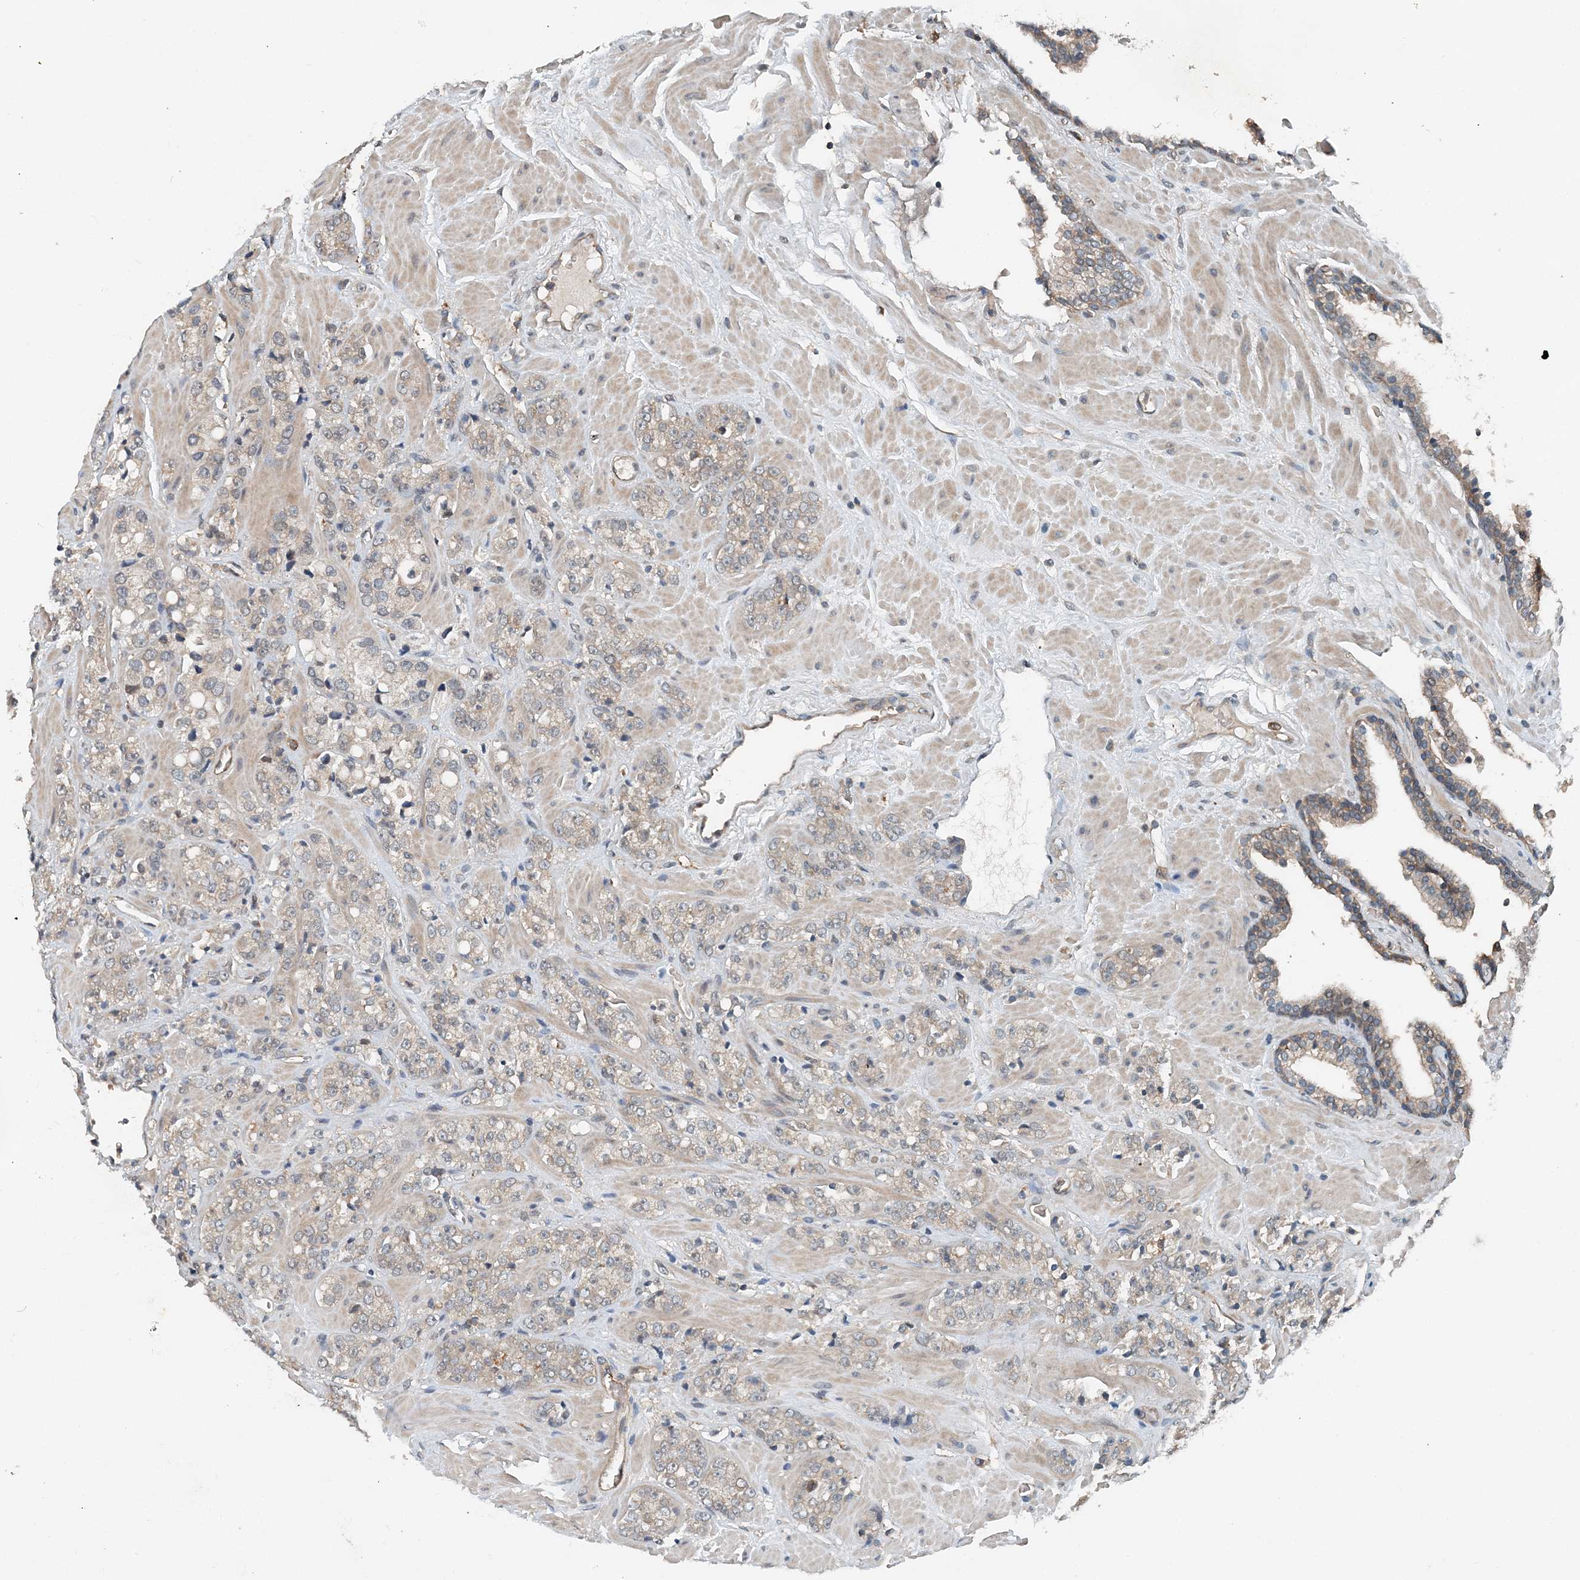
{"staining": {"intensity": "weak", "quantity": "<25%", "location": "cytoplasmic/membranous"}, "tissue": "prostate cancer", "cell_type": "Tumor cells", "image_type": "cancer", "snomed": [{"axis": "morphology", "description": "Adenocarcinoma, High grade"}, {"axis": "topography", "description": "Prostate"}], "caption": "Immunohistochemistry (IHC) photomicrograph of prostate adenocarcinoma (high-grade) stained for a protein (brown), which reveals no expression in tumor cells.", "gene": "SMPD3", "patient": {"sex": "male", "age": 64}}